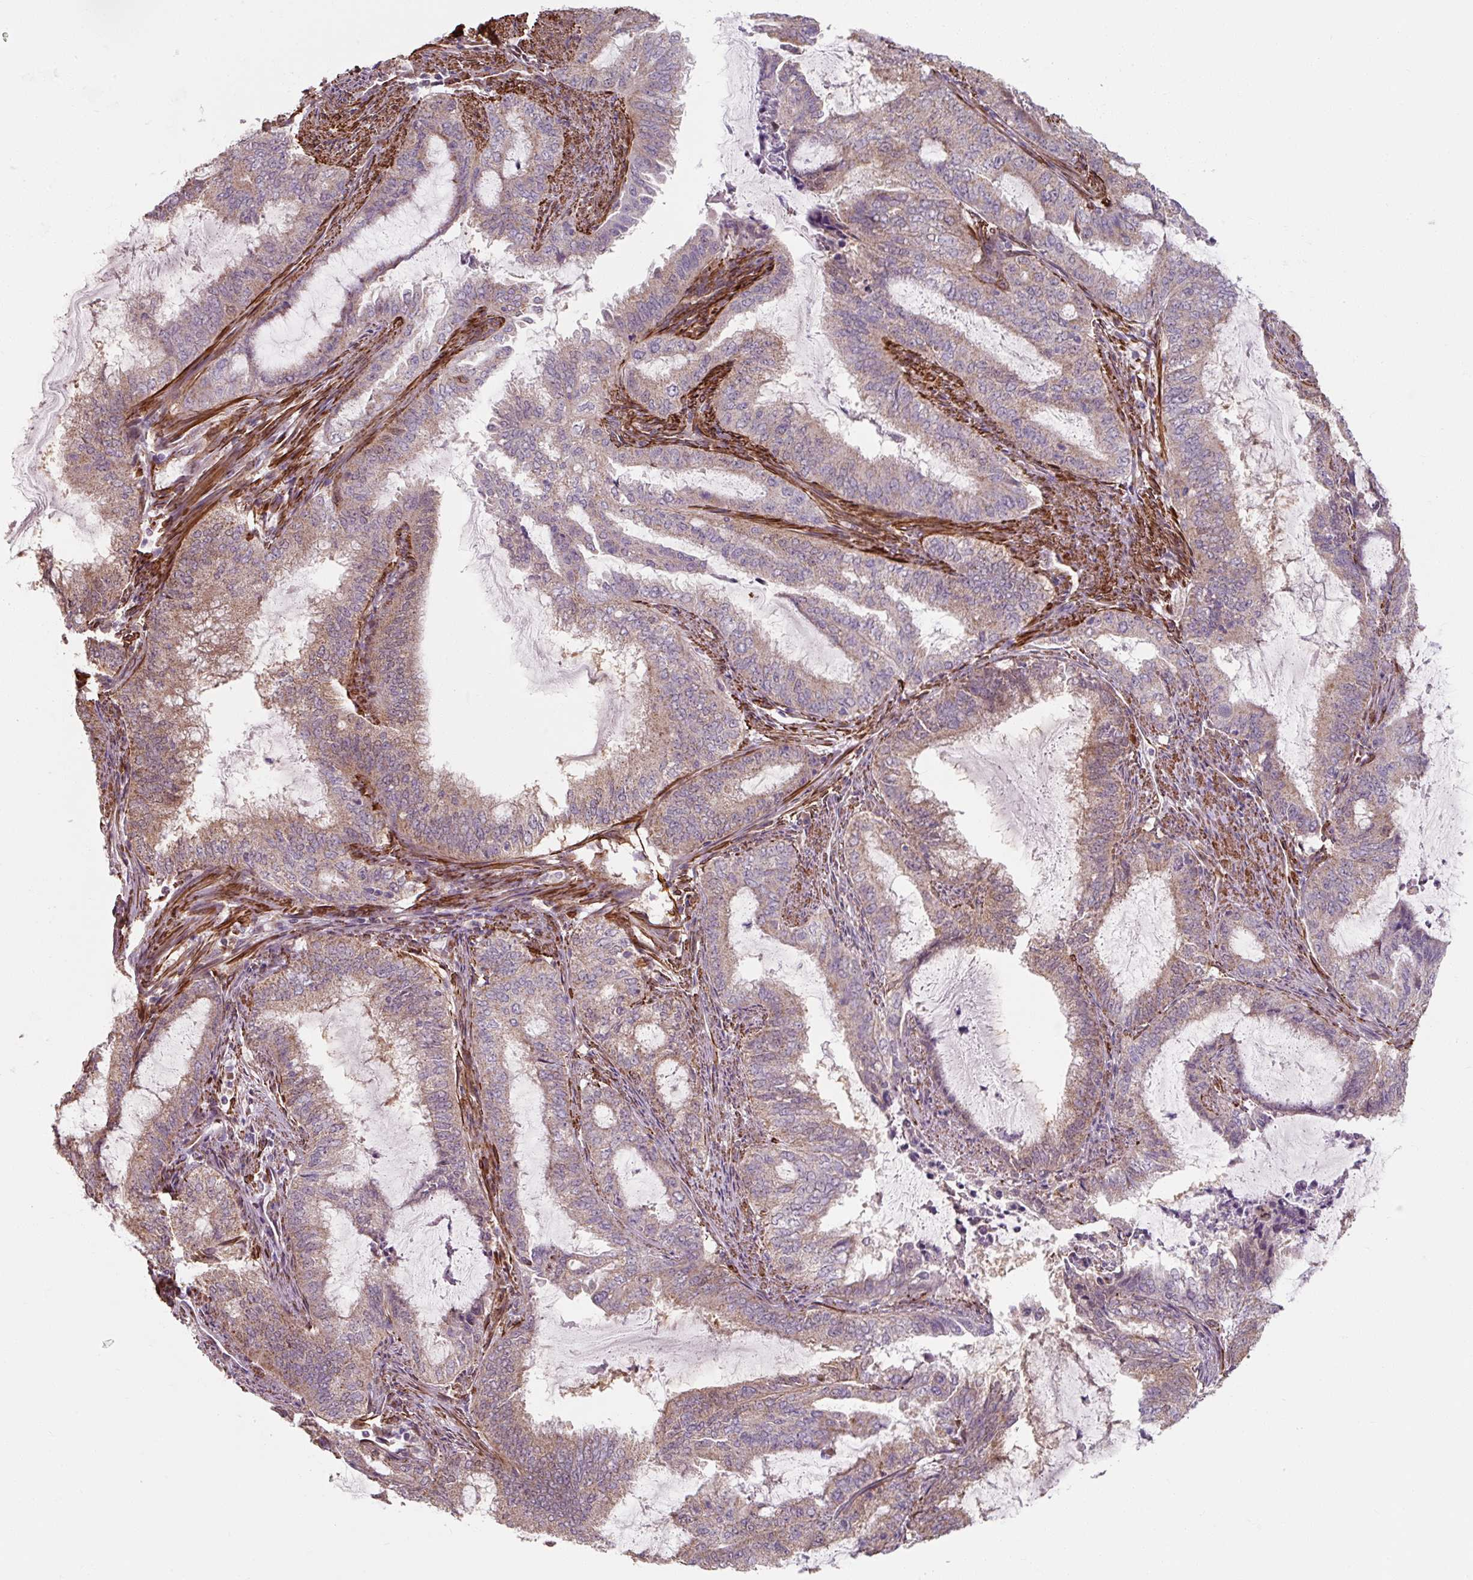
{"staining": {"intensity": "weak", "quantity": "25%-75%", "location": "cytoplasmic/membranous"}, "tissue": "endometrial cancer", "cell_type": "Tumor cells", "image_type": "cancer", "snomed": [{"axis": "morphology", "description": "Adenocarcinoma, NOS"}, {"axis": "topography", "description": "Endometrium"}], "caption": "Human adenocarcinoma (endometrial) stained for a protein (brown) exhibits weak cytoplasmic/membranous positive staining in approximately 25%-75% of tumor cells.", "gene": "MRPS5", "patient": {"sex": "female", "age": 51}}